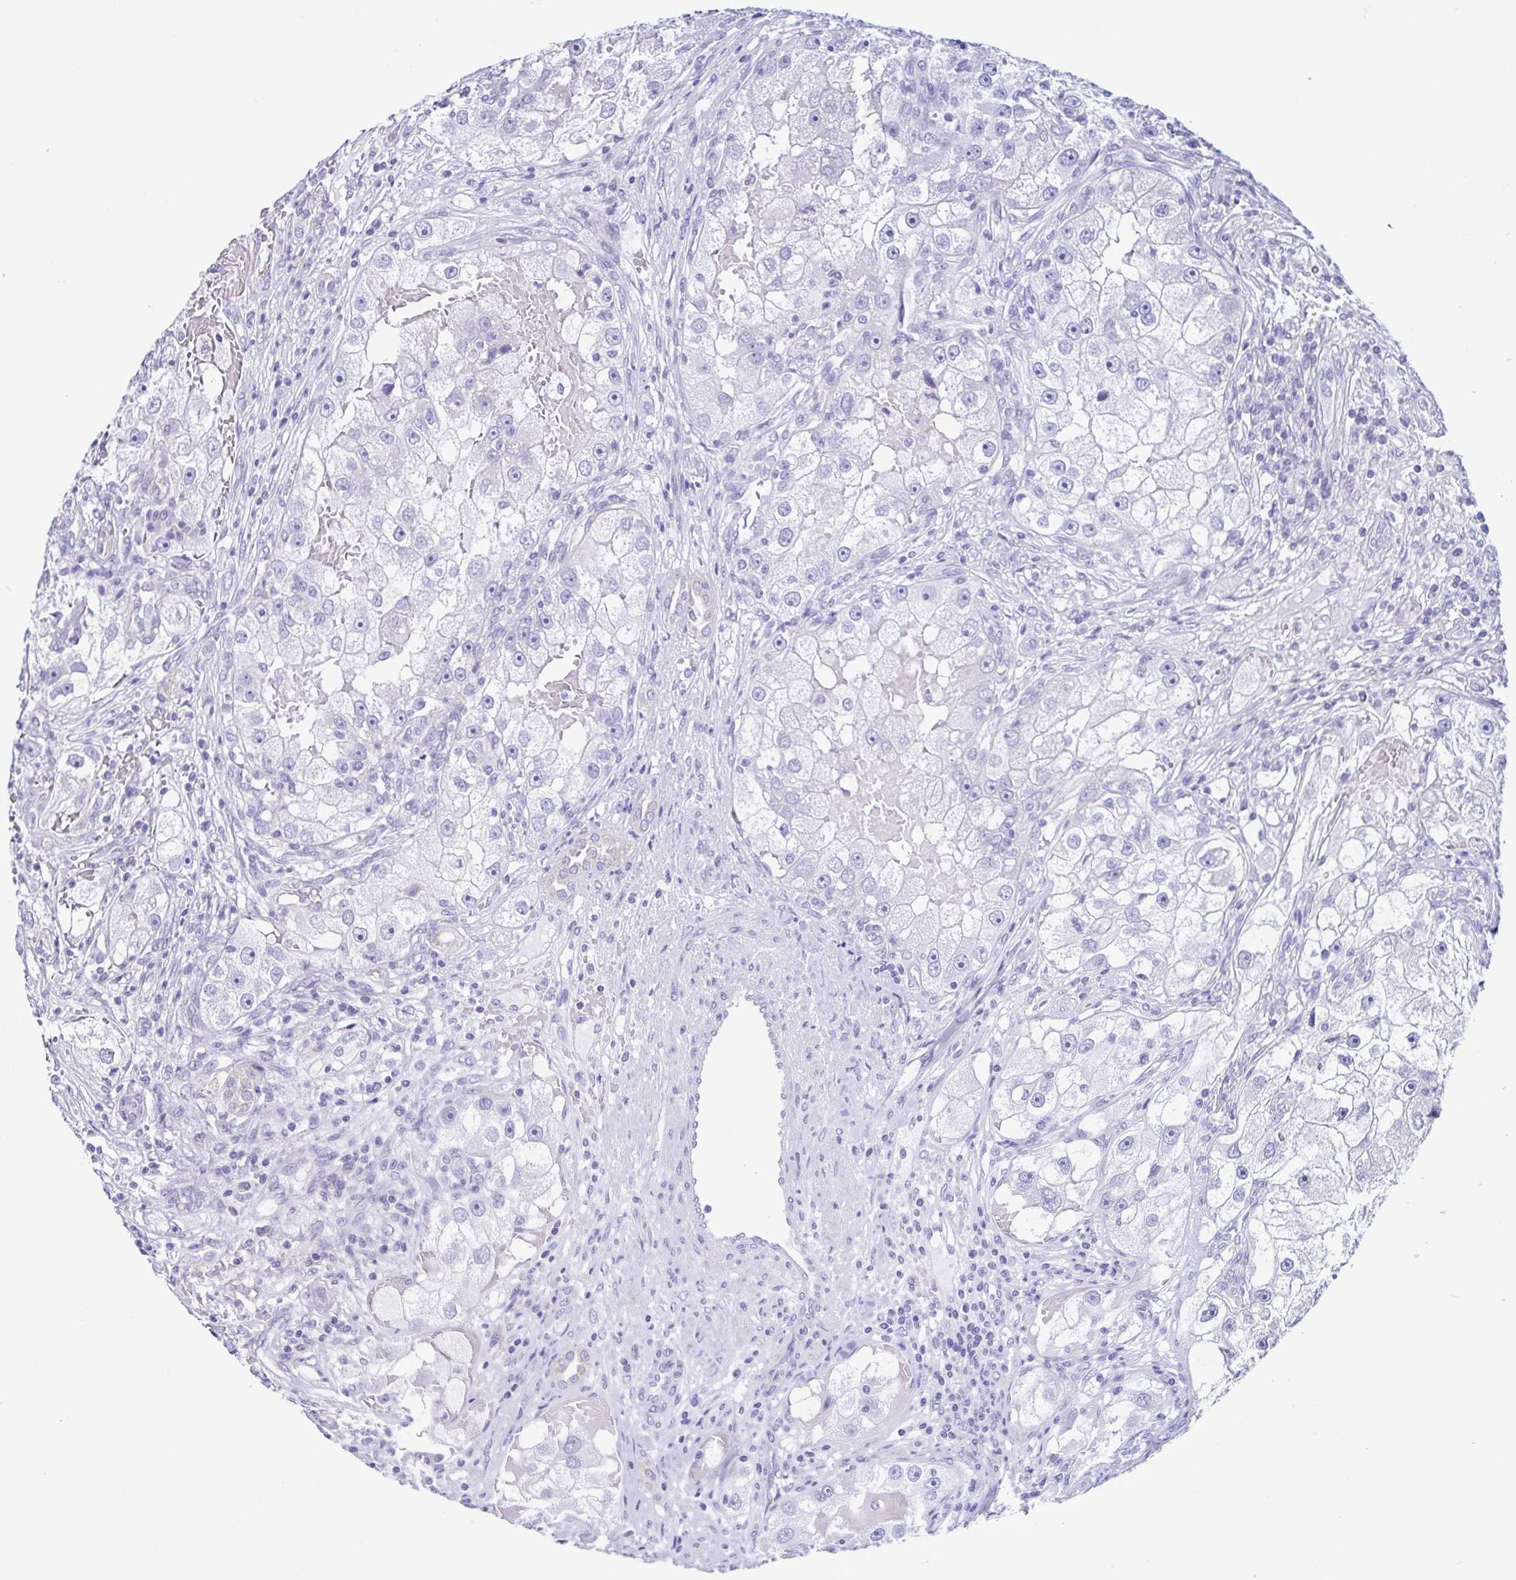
{"staining": {"intensity": "negative", "quantity": "none", "location": "none"}, "tissue": "renal cancer", "cell_type": "Tumor cells", "image_type": "cancer", "snomed": [{"axis": "morphology", "description": "Adenocarcinoma, NOS"}, {"axis": "topography", "description": "Kidney"}], "caption": "The immunohistochemistry micrograph has no significant staining in tumor cells of renal cancer (adenocarcinoma) tissue. (DAB IHC, high magnification).", "gene": "ACTRT3", "patient": {"sex": "male", "age": 63}}